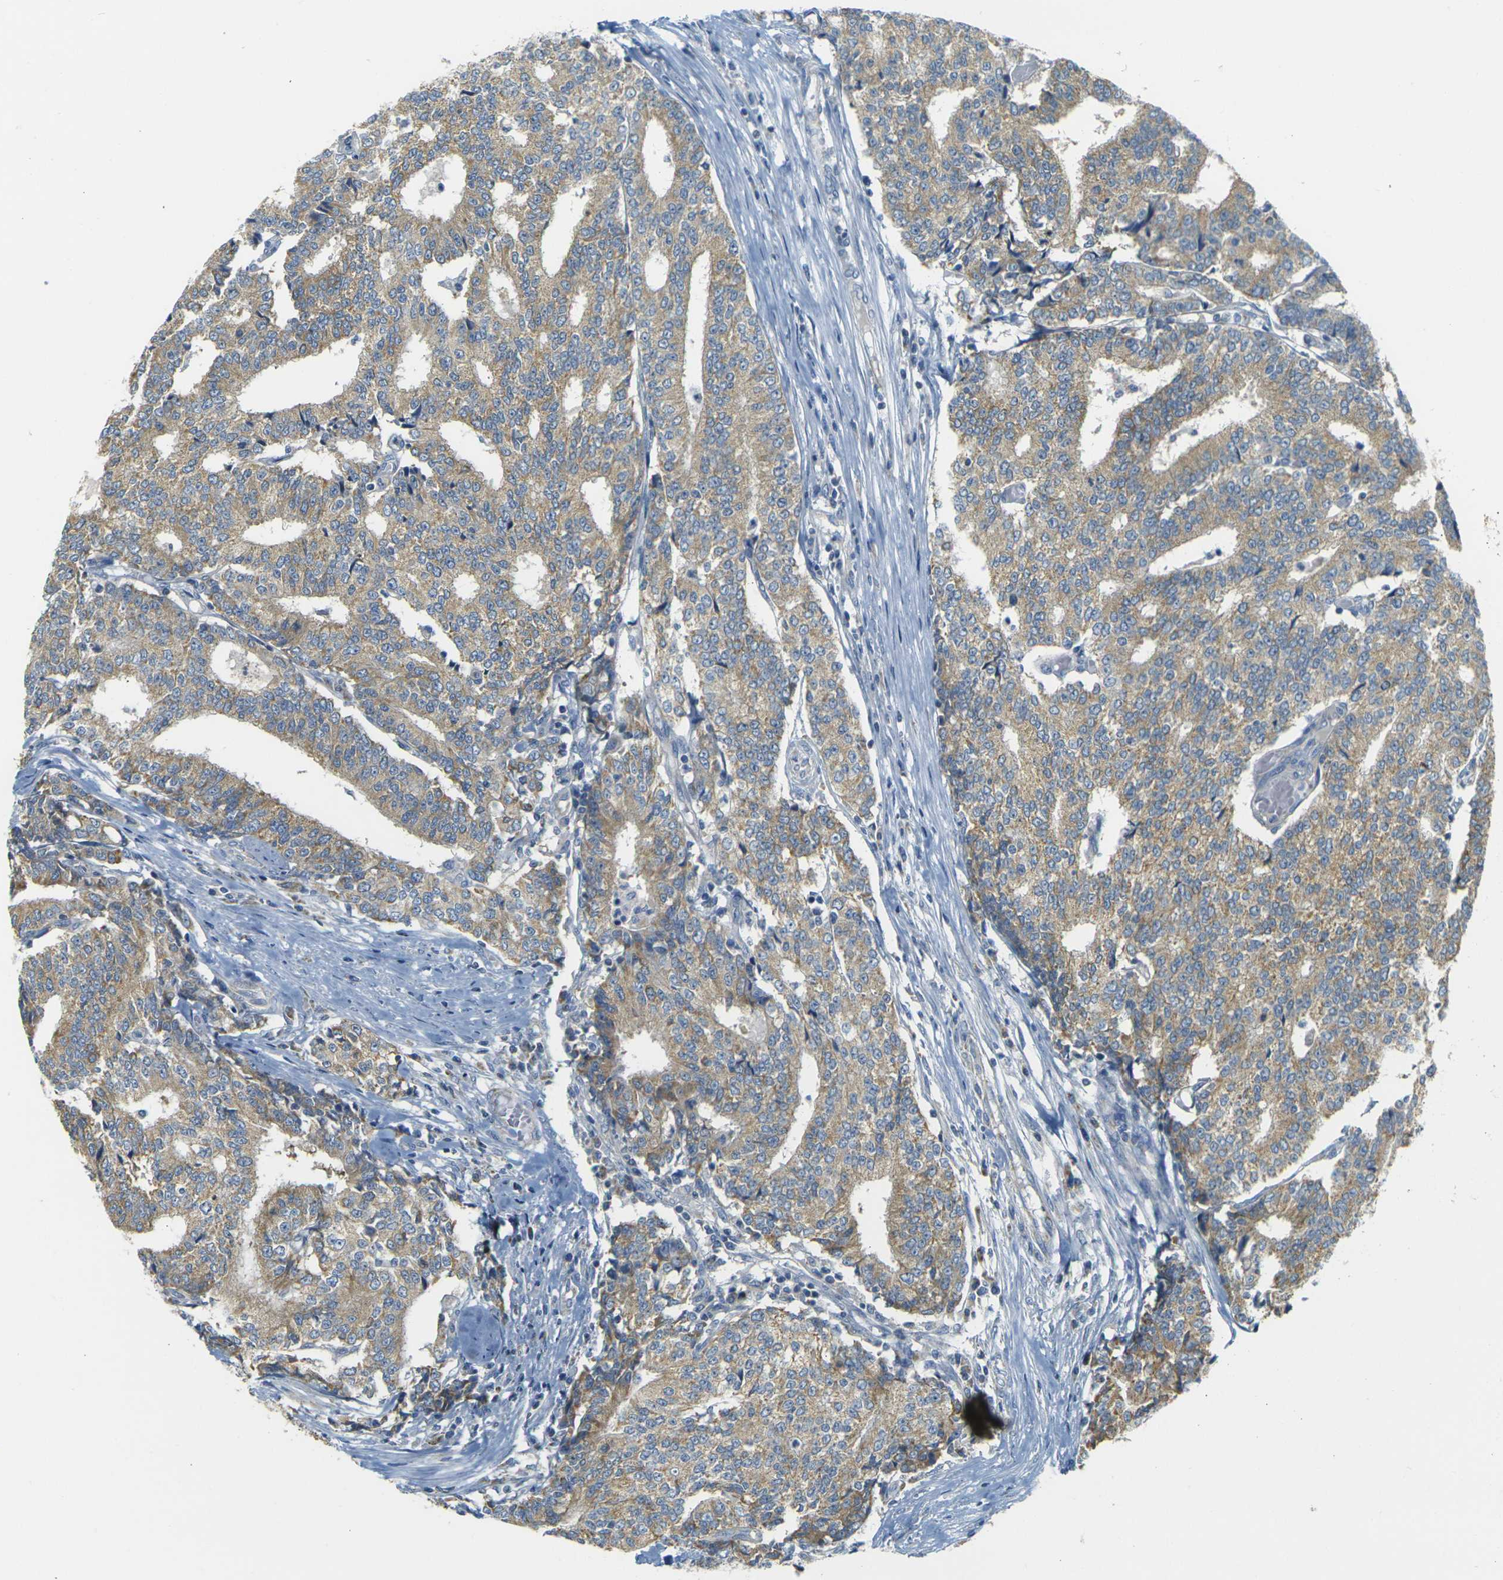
{"staining": {"intensity": "moderate", "quantity": ">75%", "location": "cytoplasmic/membranous"}, "tissue": "prostate cancer", "cell_type": "Tumor cells", "image_type": "cancer", "snomed": [{"axis": "morphology", "description": "Normal tissue, NOS"}, {"axis": "morphology", "description": "Adenocarcinoma, High grade"}, {"axis": "topography", "description": "Prostate"}, {"axis": "topography", "description": "Seminal veicle"}], "caption": "IHC staining of prostate cancer (adenocarcinoma (high-grade)), which exhibits medium levels of moderate cytoplasmic/membranous staining in approximately >75% of tumor cells indicating moderate cytoplasmic/membranous protein staining. The staining was performed using DAB (brown) for protein detection and nuclei were counterstained in hematoxylin (blue).", "gene": "PARD6B", "patient": {"sex": "male", "age": 55}}